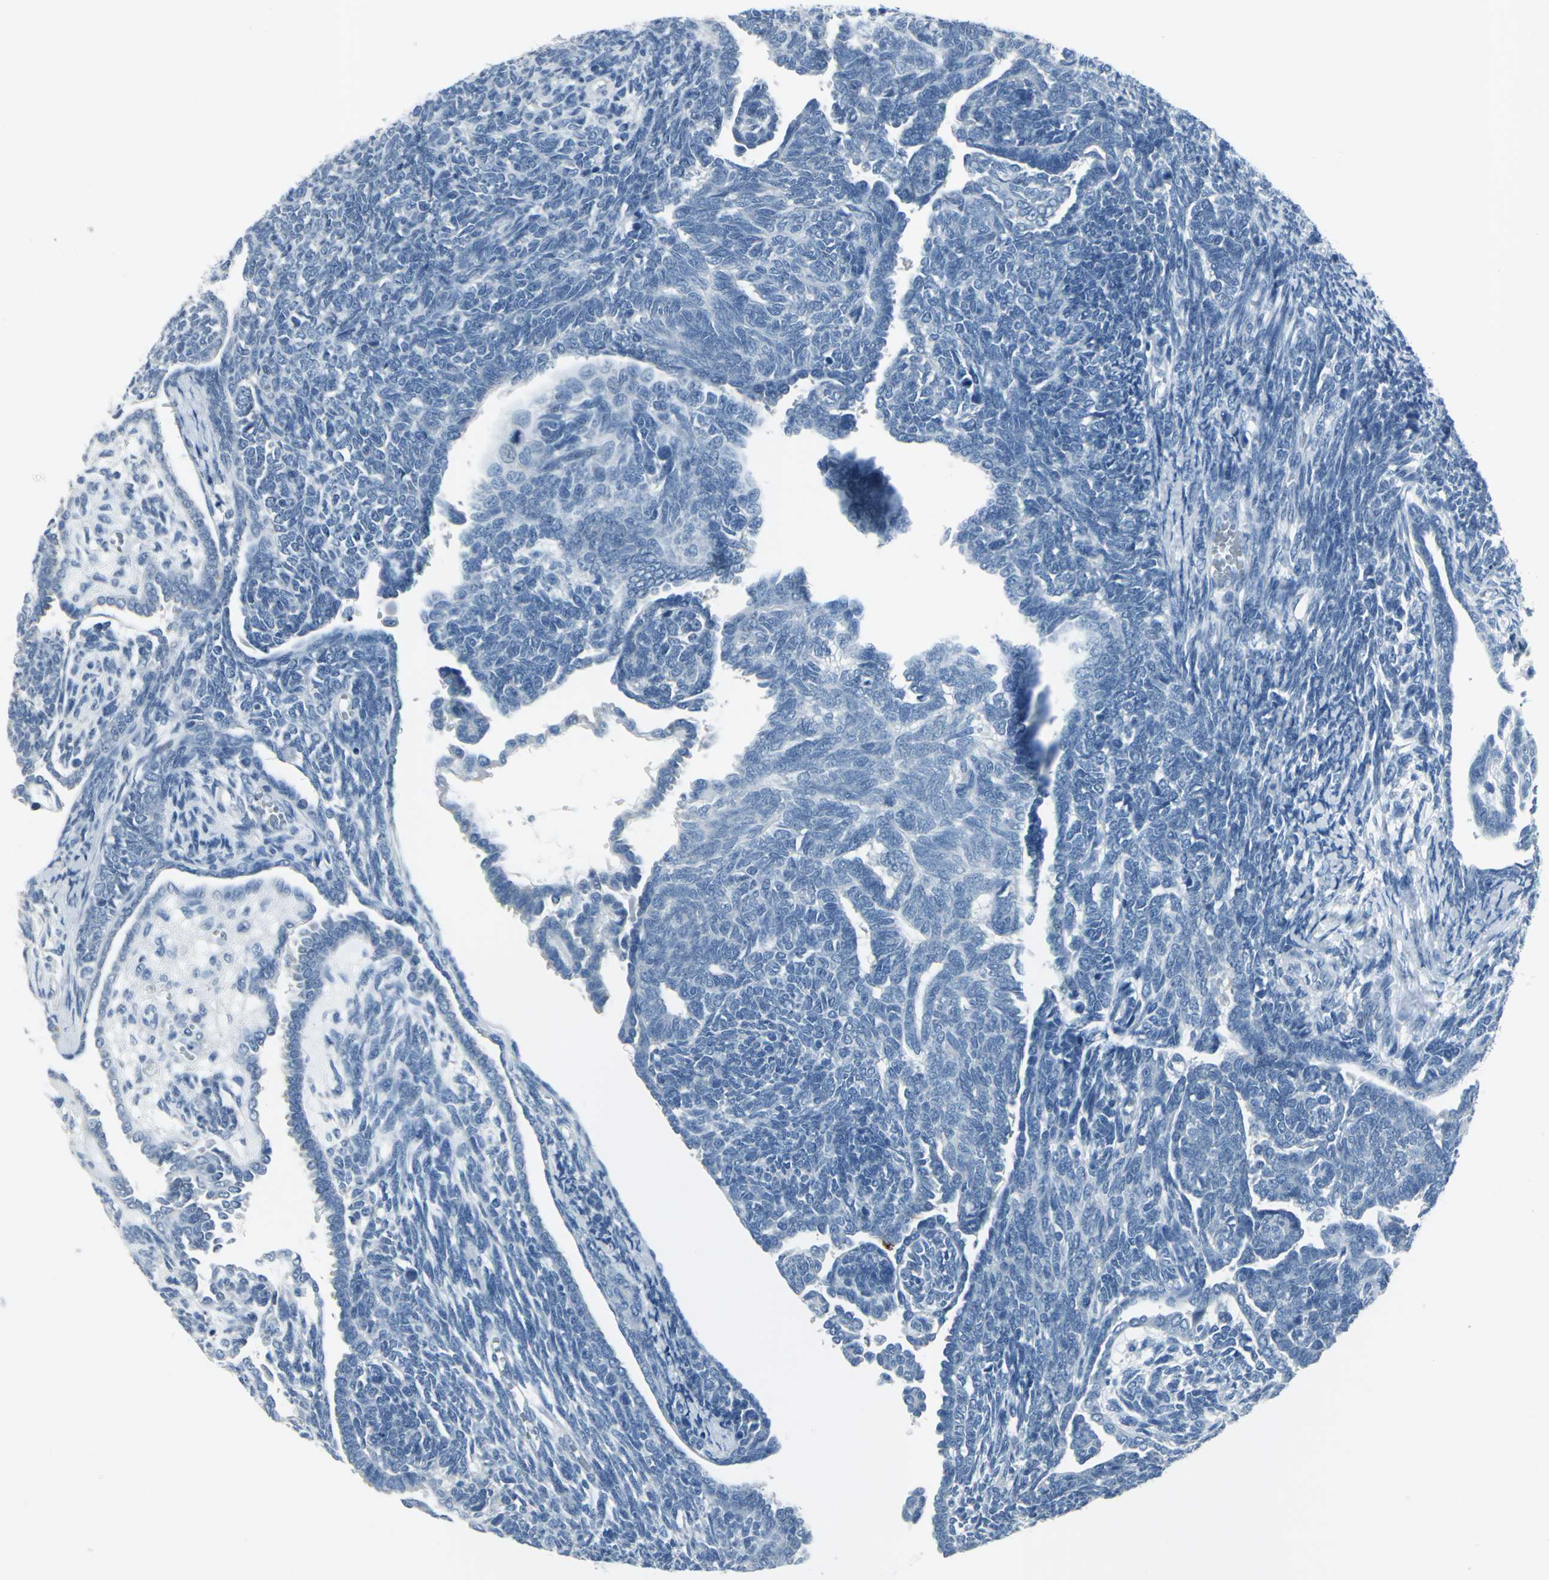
{"staining": {"intensity": "negative", "quantity": "none", "location": "none"}, "tissue": "endometrial cancer", "cell_type": "Tumor cells", "image_type": "cancer", "snomed": [{"axis": "morphology", "description": "Neoplasm, malignant, NOS"}, {"axis": "topography", "description": "Endometrium"}], "caption": "This is an immunohistochemistry (IHC) photomicrograph of human endometrial cancer. There is no expression in tumor cells.", "gene": "DNAI2", "patient": {"sex": "female", "age": 74}}